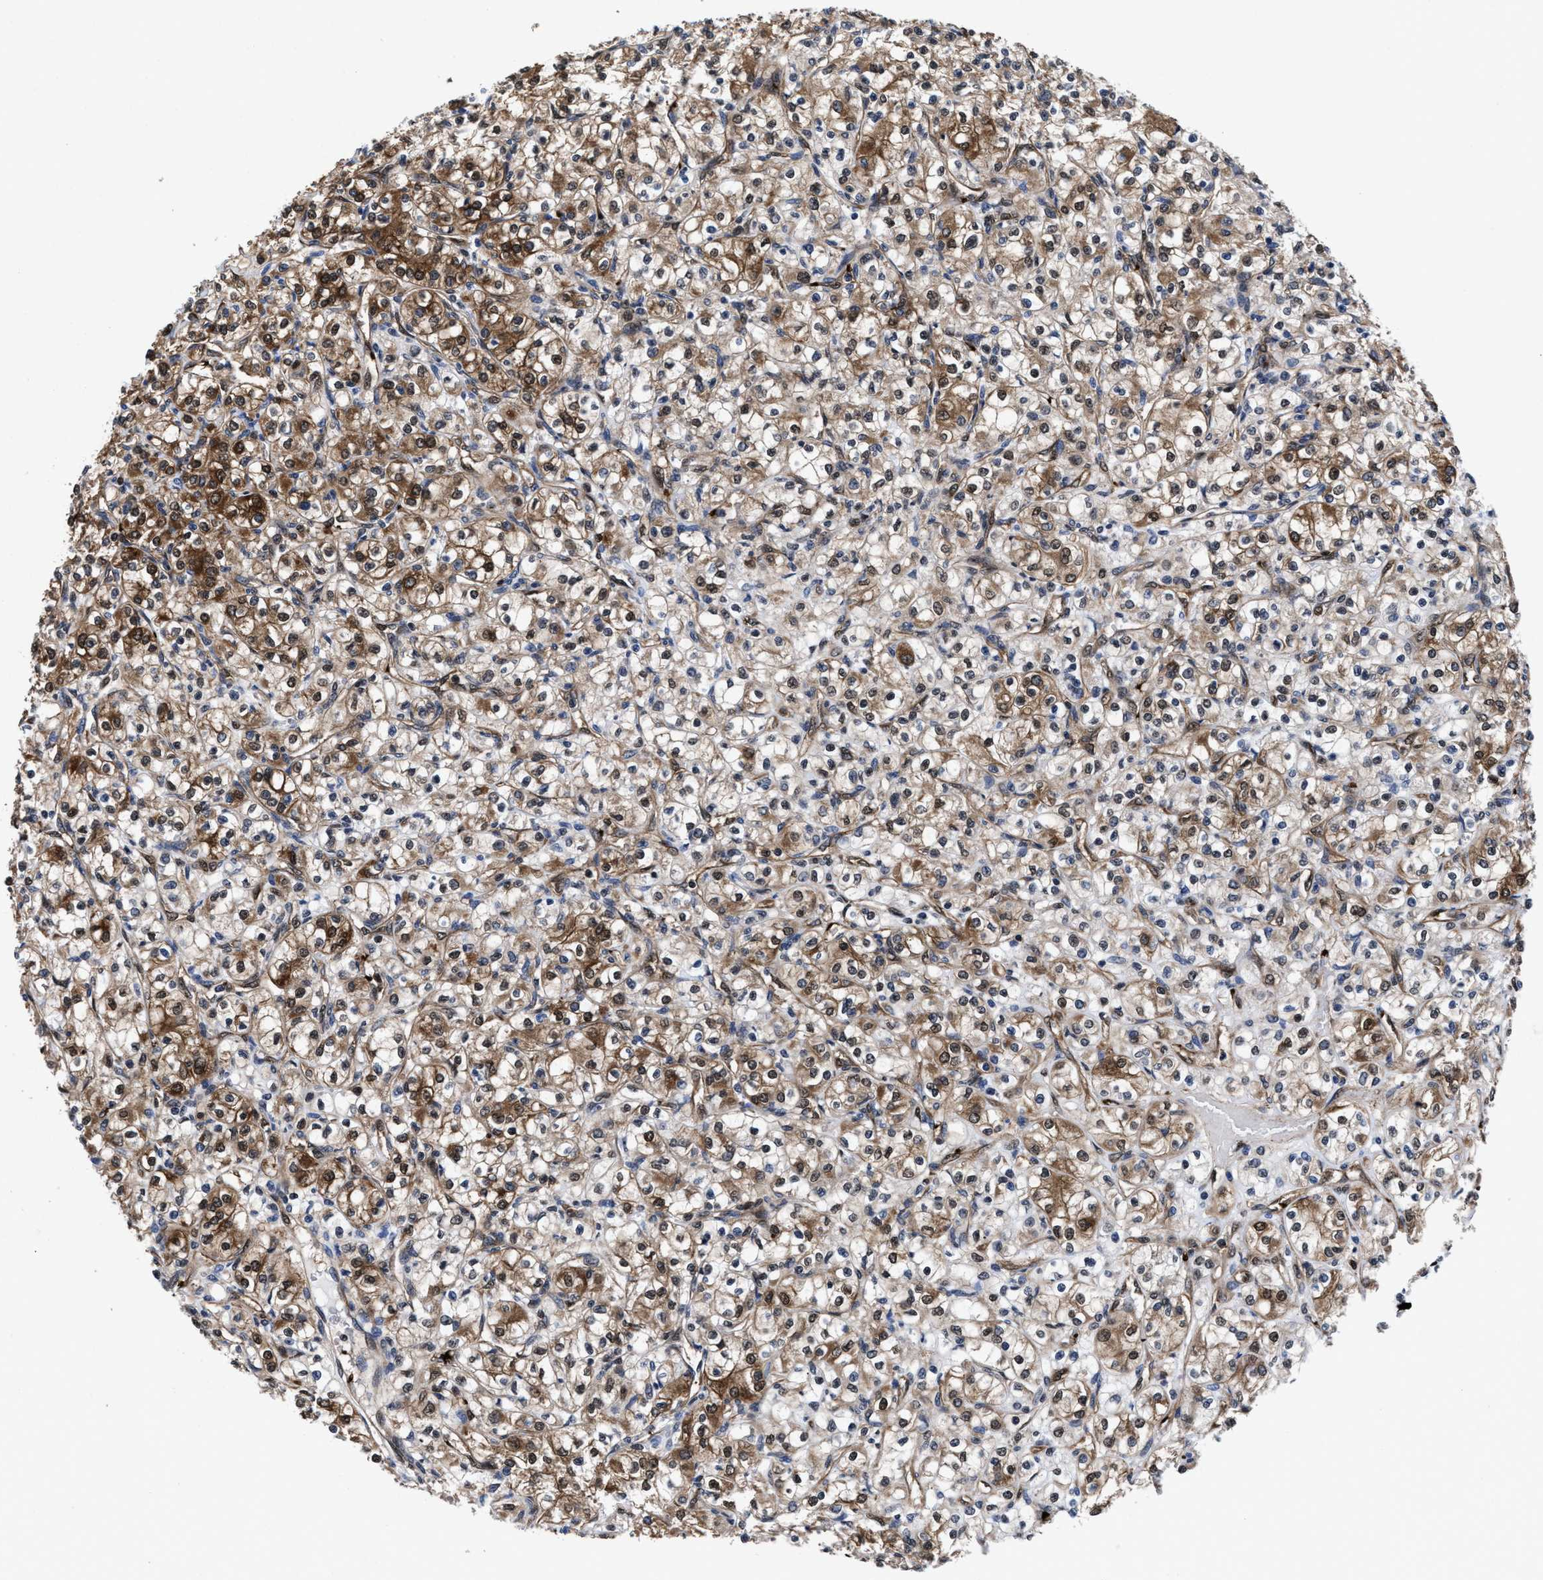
{"staining": {"intensity": "moderate", "quantity": ">75%", "location": "cytoplasmic/membranous"}, "tissue": "renal cancer", "cell_type": "Tumor cells", "image_type": "cancer", "snomed": [{"axis": "morphology", "description": "Adenocarcinoma, NOS"}, {"axis": "topography", "description": "Kidney"}], "caption": "Immunohistochemical staining of adenocarcinoma (renal) shows moderate cytoplasmic/membranous protein expression in about >75% of tumor cells.", "gene": "ACLY", "patient": {"sex": "male", "age": 77}}